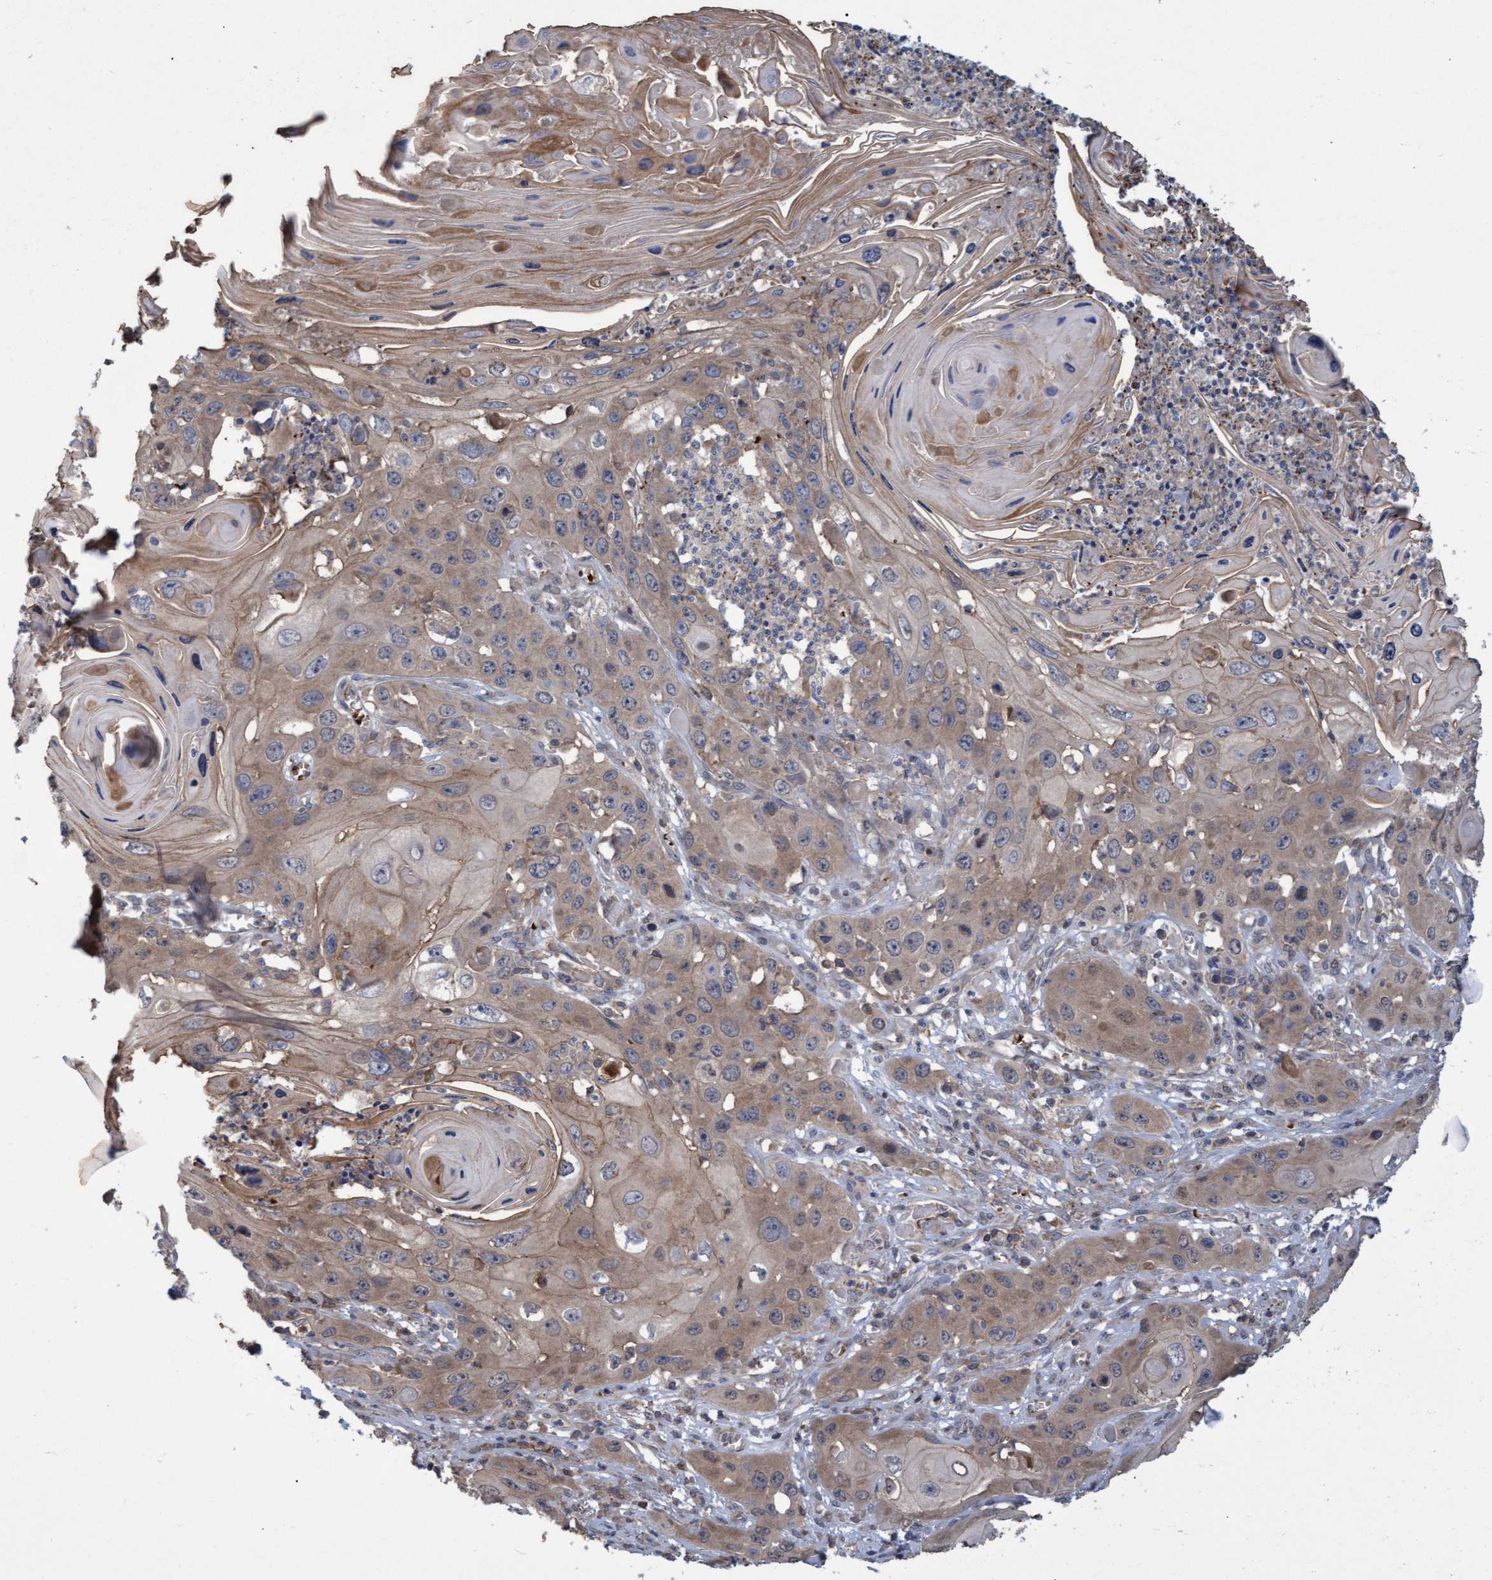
{"staining": {"intensity": "weak", "quantity": ">75%", "location": "cytoplasmic/membranous"}, "tissue": "skin cancer", "cell_type": "Tumor cells", "image_type": "cancer", "snomed": [{"axis": "morphology", "description": "Squamous cell carcinoma, NOS"}, {"axis": "topography", "description": "Skin"}], "caption": "An IHC histopathology image of neoplastic tissue is shown. Protein staining in brown shows weak cytoplasmic/membranous positivity in squamous cell carcinoma (skin) within tumor cells.", "gene": "NAA15", "patient": {"sex": "male", "age": 55}}